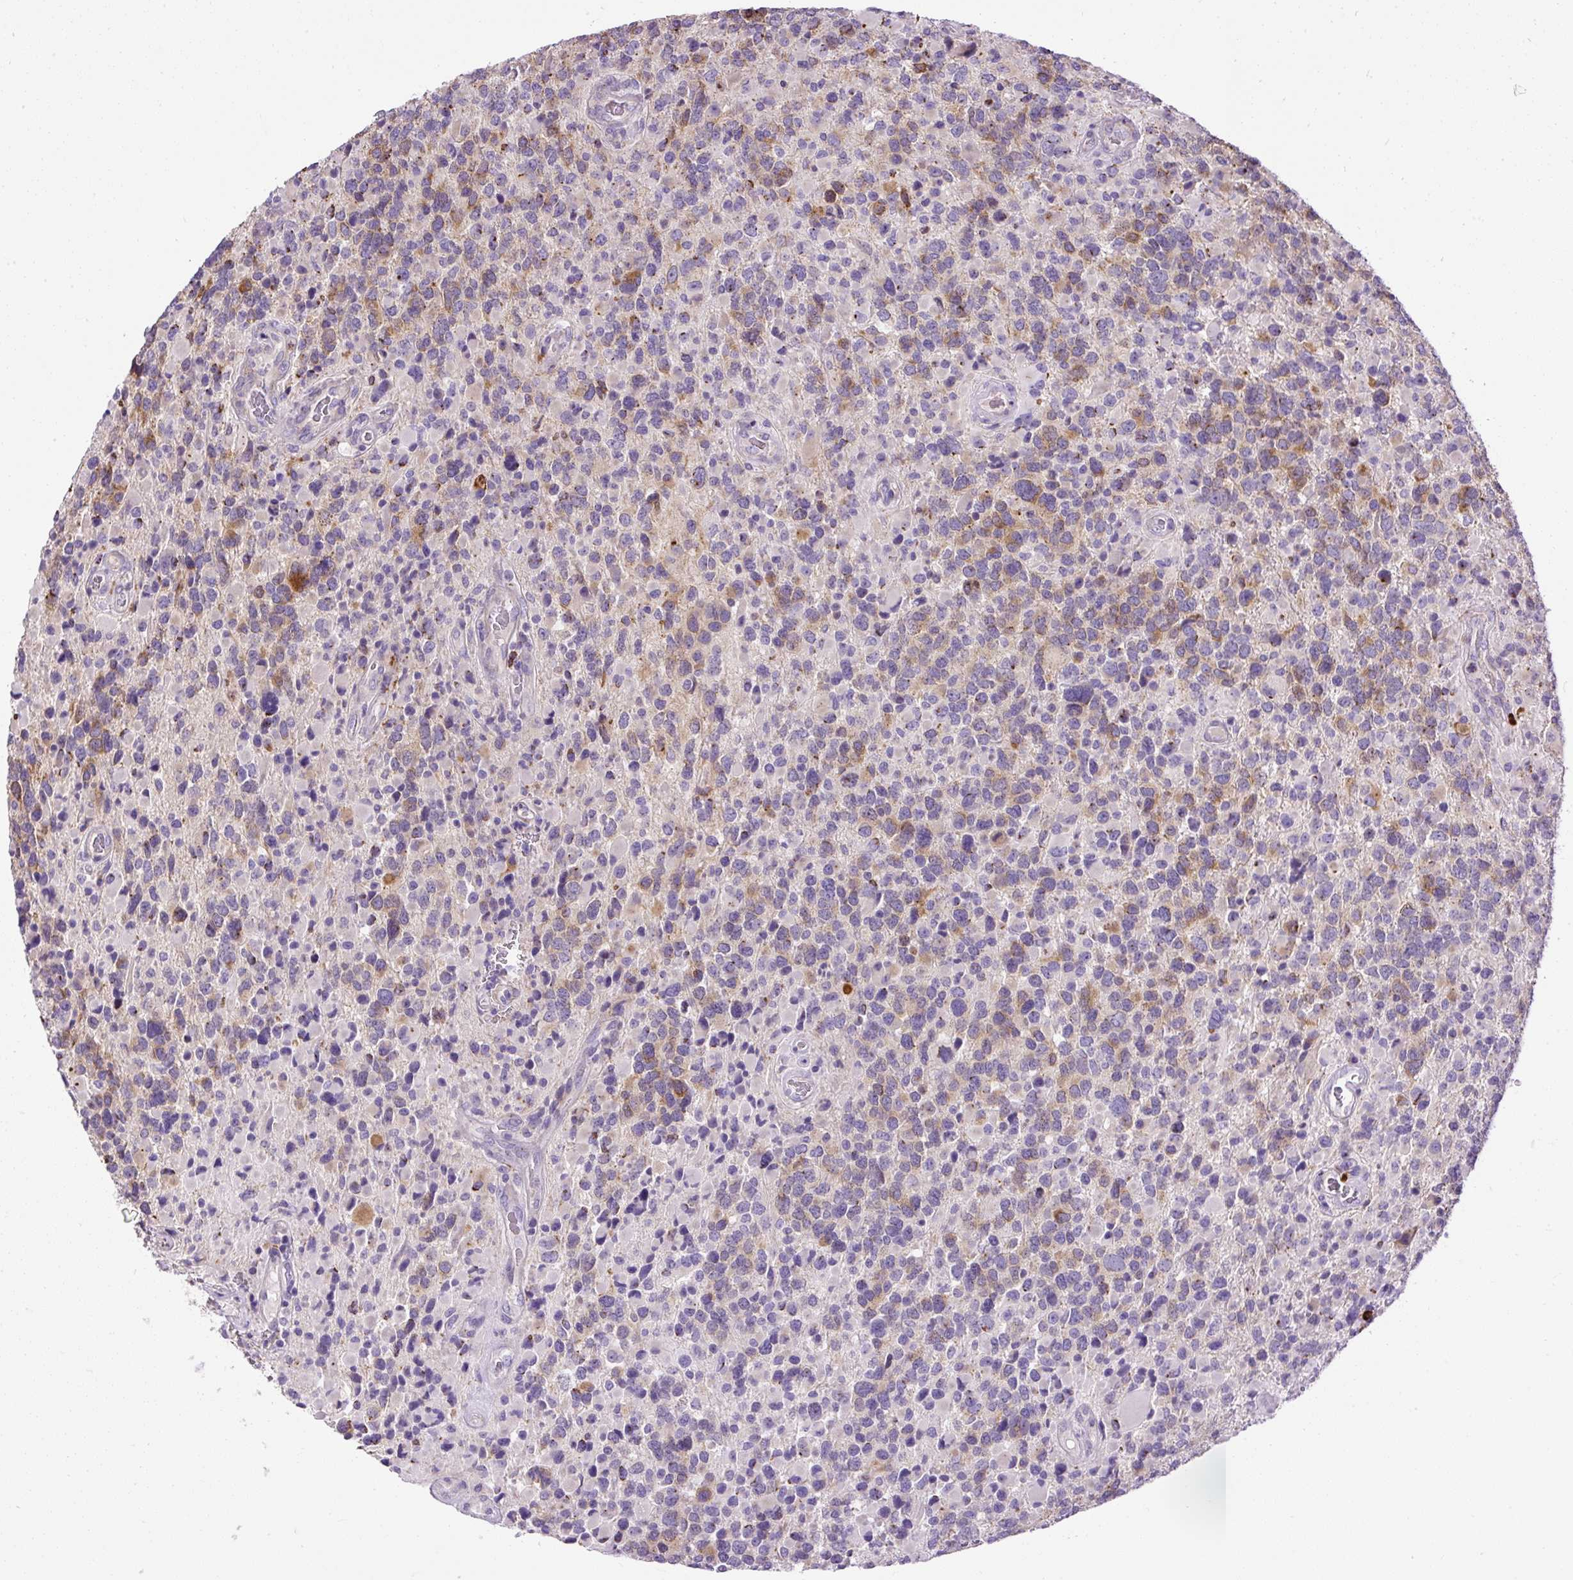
{"staining": {"intensity": "moderate", "quantity": "25%-75%", "location": "cytoplasmic/membranous"}, "tissue": "glioma", "cell_type": "Tumor cells", "image_type": "cancer", "snomed": [{"axis": "morphology", "description": "Glioma, malignant, High grade"}, {"axis": "topography", "description": "Brain"}], "caption": "Protein staining of glioma tissue displays moderate cytoplasmic/membranous positivity in approximately 25%-75% of tumor cells. Using DAB (brown) and hematoxylin (blue) stains, captured at high magnification using brightfield microscopy.", "gene": "CFAP47", "patient": {"sex": "female", "age": 40}}